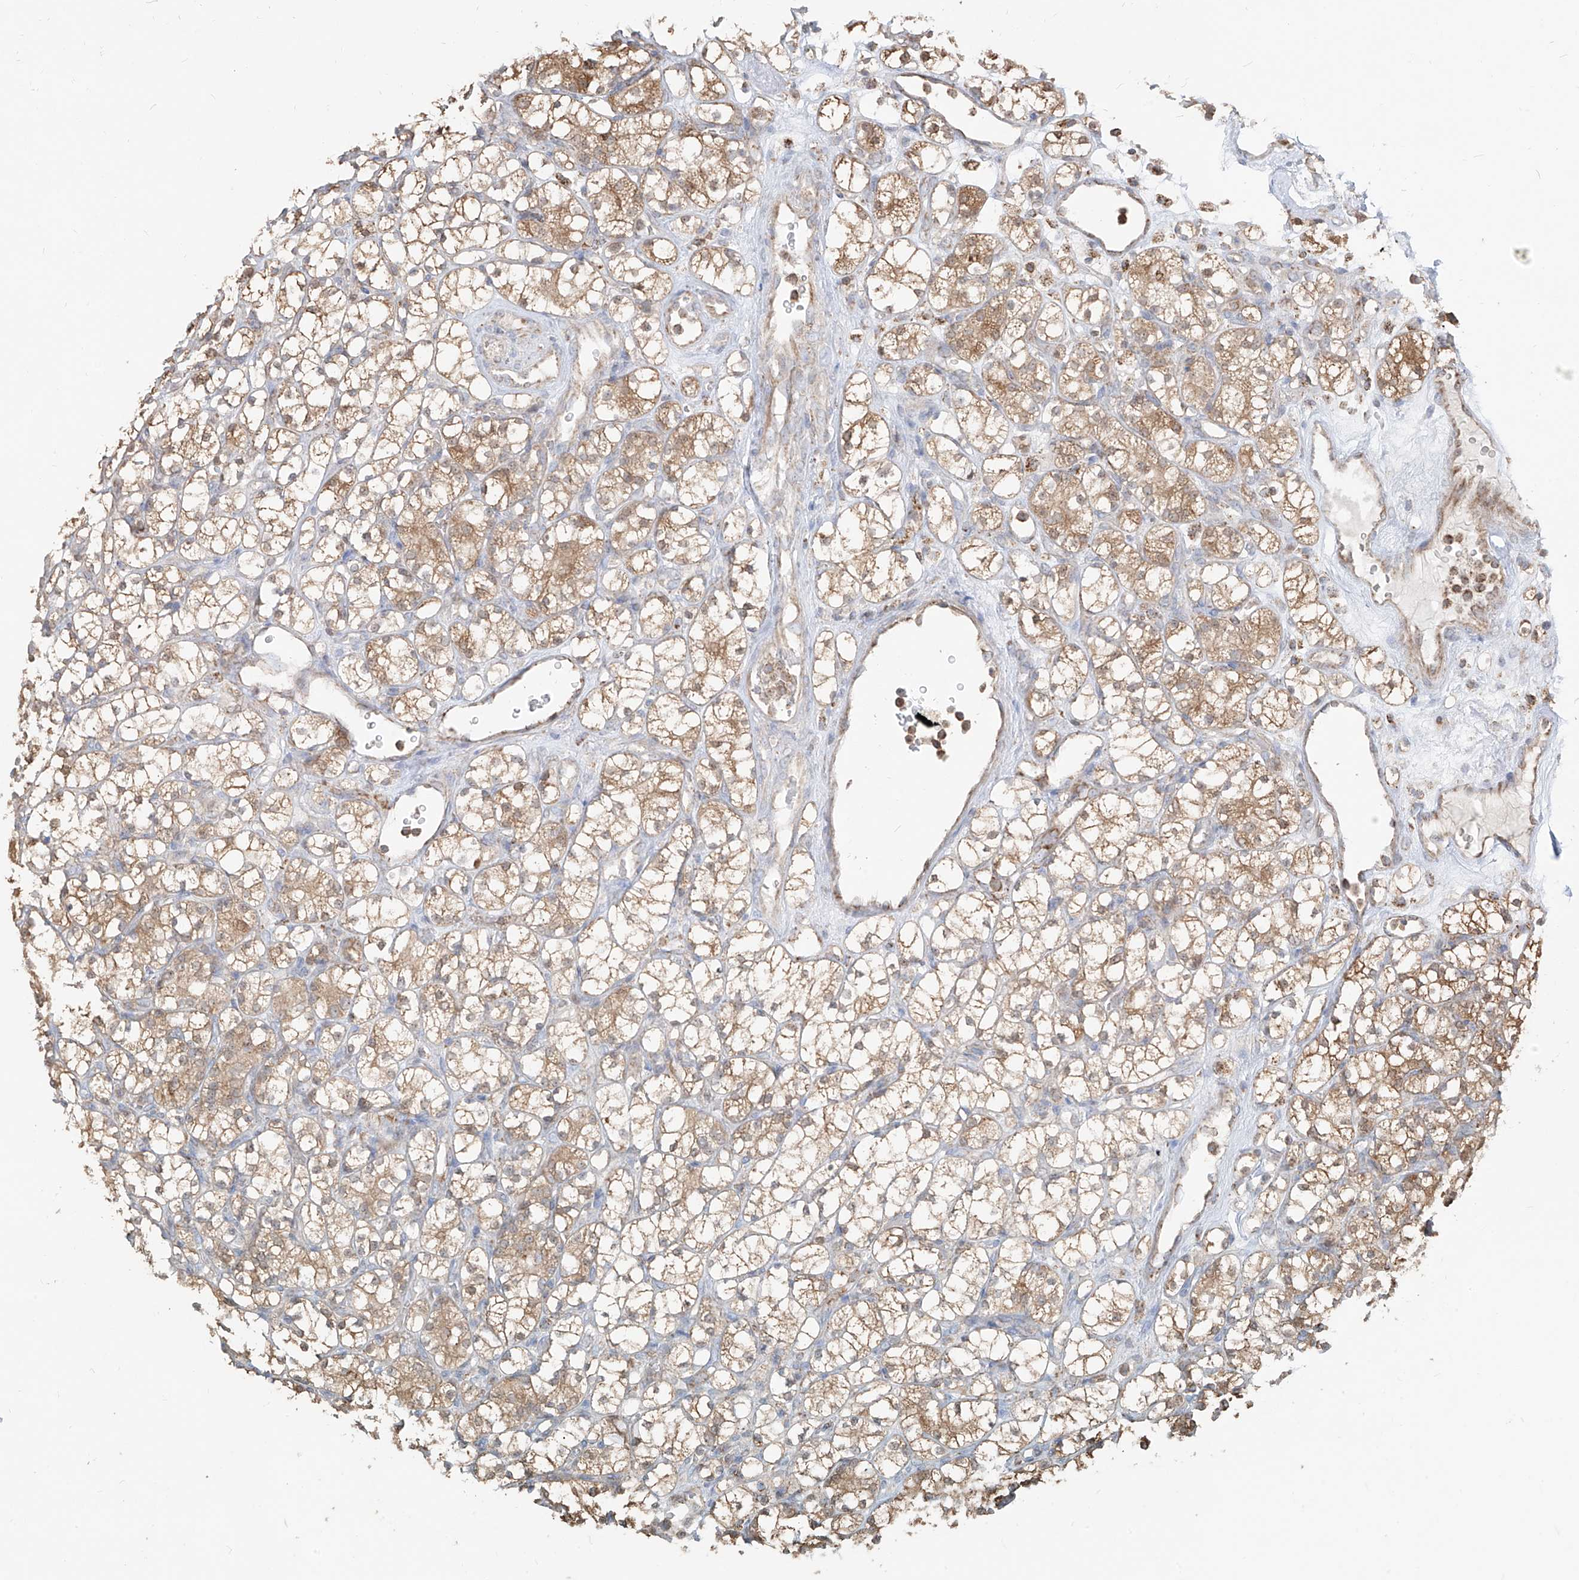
{"staining": {"intensity": "moderate", "quantity": "25%-75%", "location": "cytoplasmic/membranous"}, "tissue": "renal cancer", "cell_type": "Tumor cells", "image_type": "cancer", "snomed": [{"axis": "morphology", "description": "Adenocarcinoma, NOS"}, {"axis": "topography", "description": "Kidney"}], "caption": "IHC (DAB) staining of human adenocarcinoma (renal) displays moderate cytoplasmic/membranous protein staining in about 25%-75% of tumor cells.", "gene": "ETHE1", "patient": {"sex": "male", "age": 77}}